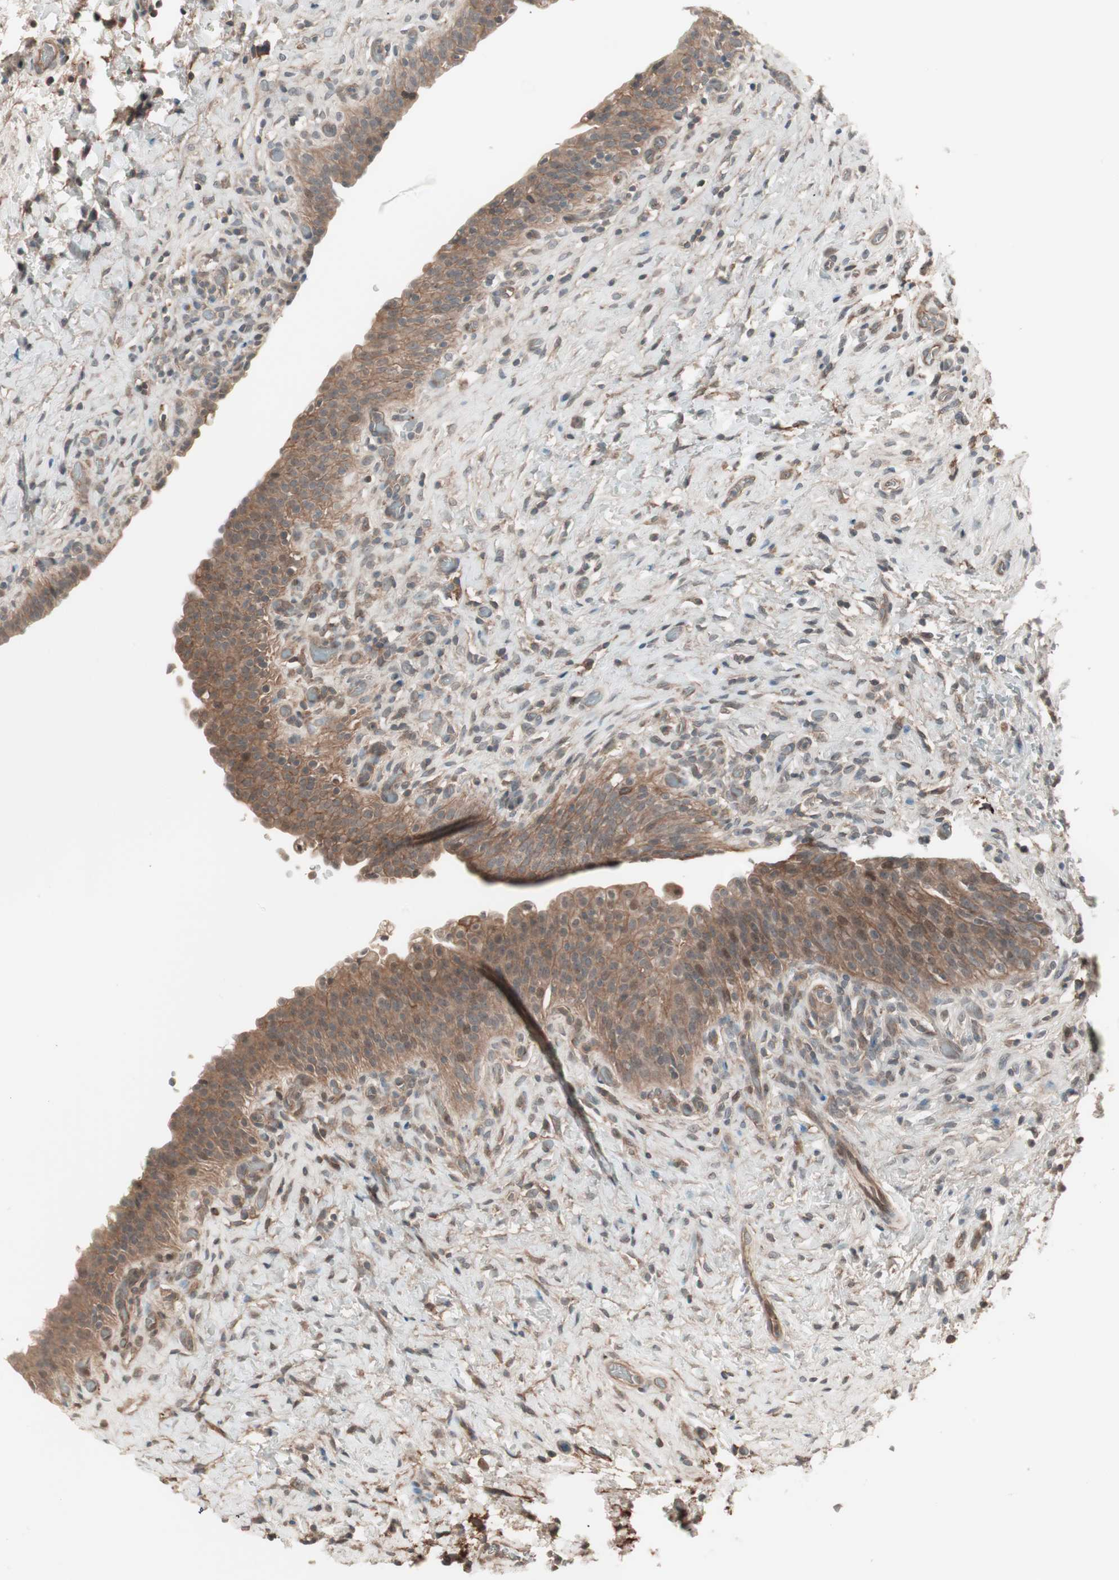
{"staining": {"intensity": "moderate", "quantity": ">75%", "location": "cytoplasmic/membranous"}, "tissue": "urinary bladder", "cell_type": "Urothelial cells", "image_type": "normal", "snomed": [{"axis": "morphology", "description": "Normal tissue, NOS"}, {"axis": "topography", "description": "Urinary bladder"}], "caption": "Benign urinary bladder reveals moderate cytoplasmic/membranous expression in about >75% of urothelial cells, visualized by immunohistochemistry.", "gene": "TFPI", "patient": {"sex": "male", "age": 51}}